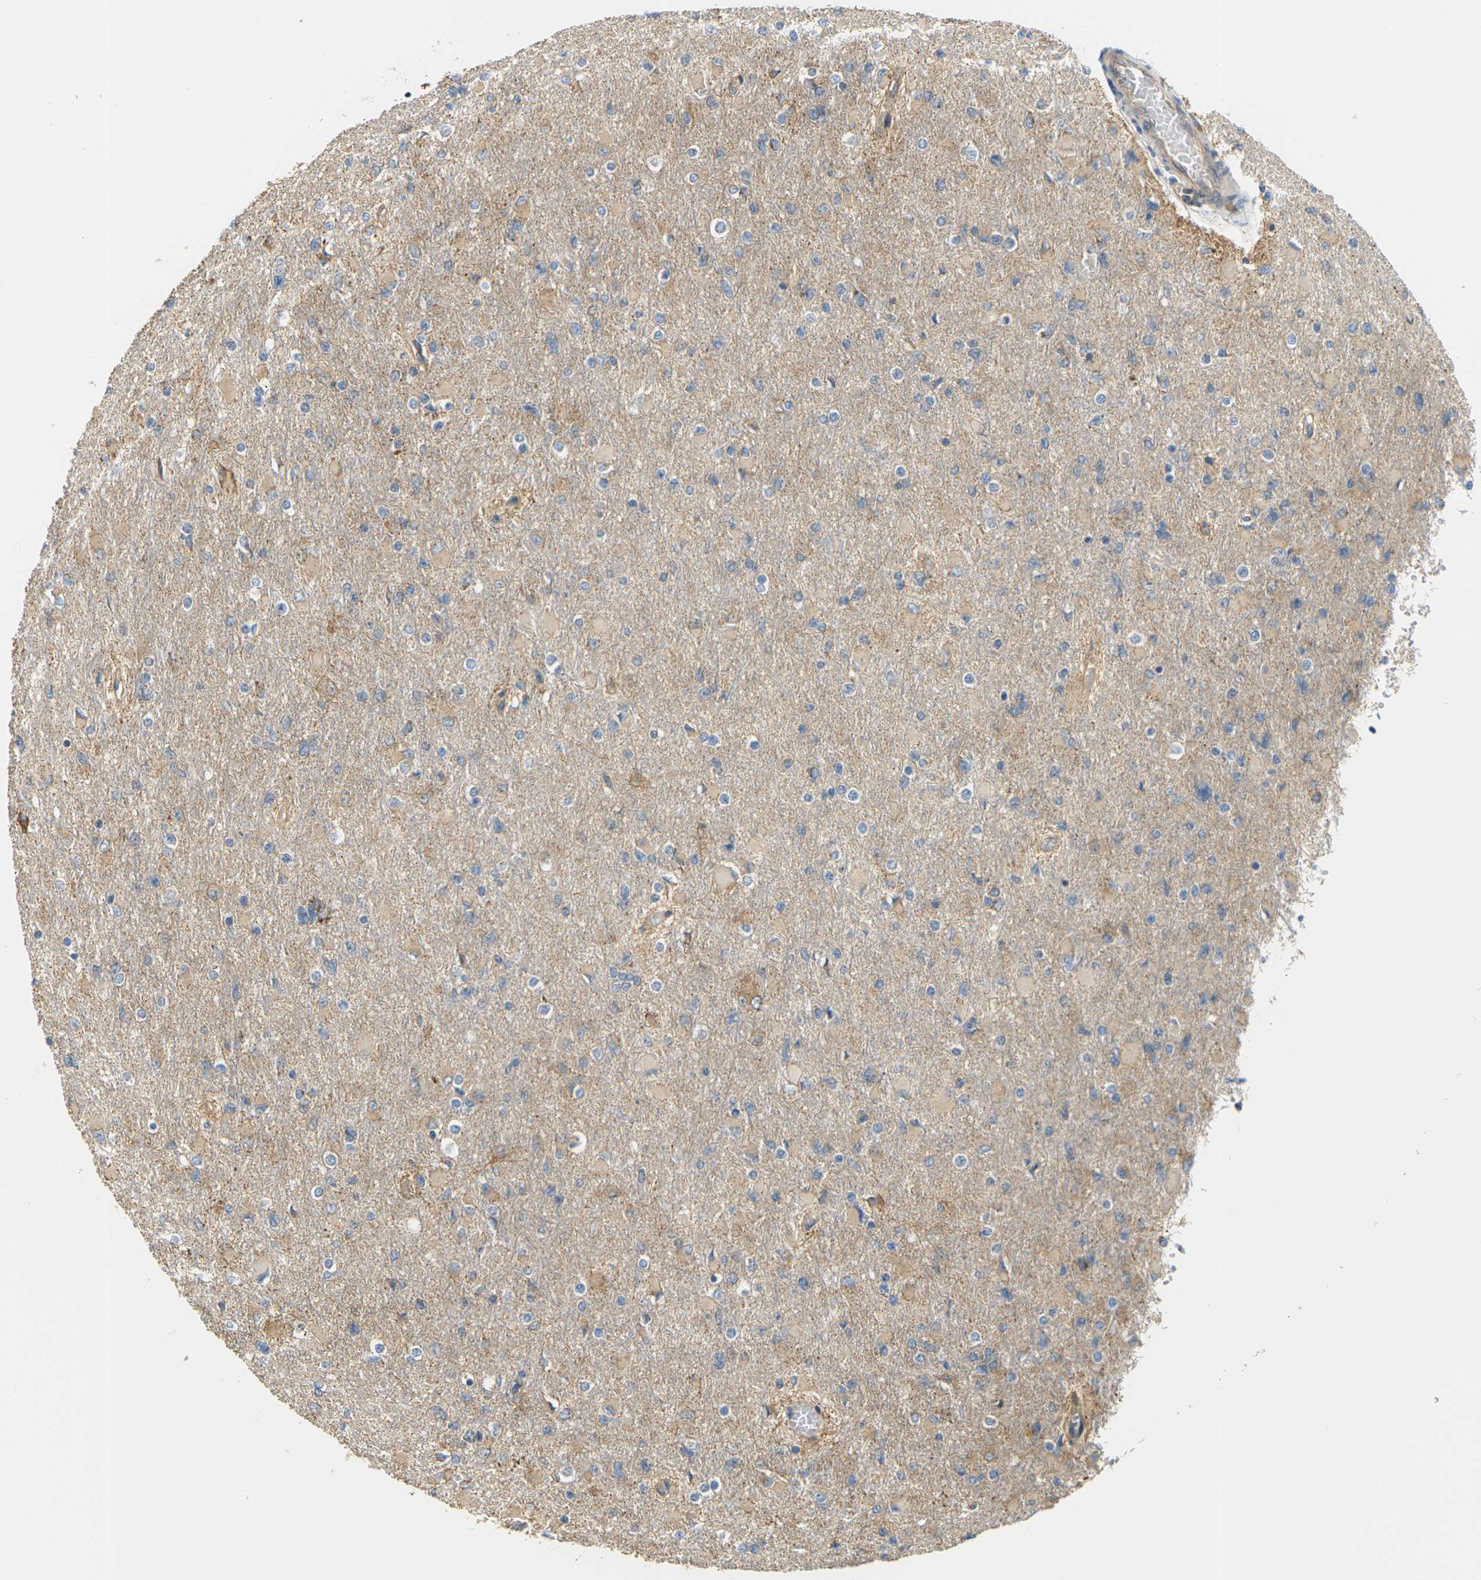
{"staining": {"intensity": "moderate", "quantity": "<25%", "location": "cytoplasmic/membranous"}, "tissue": "glioma", "cell_type": "Tumor cells", "image_type": "cancer", "snomed": [{"axis": "morphology", "description": "Glioma, malignant, High grade"}, {"axis": "topography", "description": "Cerebral cortex"}], "caption": "About <25% of tumor cells in glioma reveal moderate cytoplasmic/membranous protein expression as visualized by brown immunohistochemical staining.", "gene": "PCDHB4", "patient": {"sex": "female", "age": 36}}